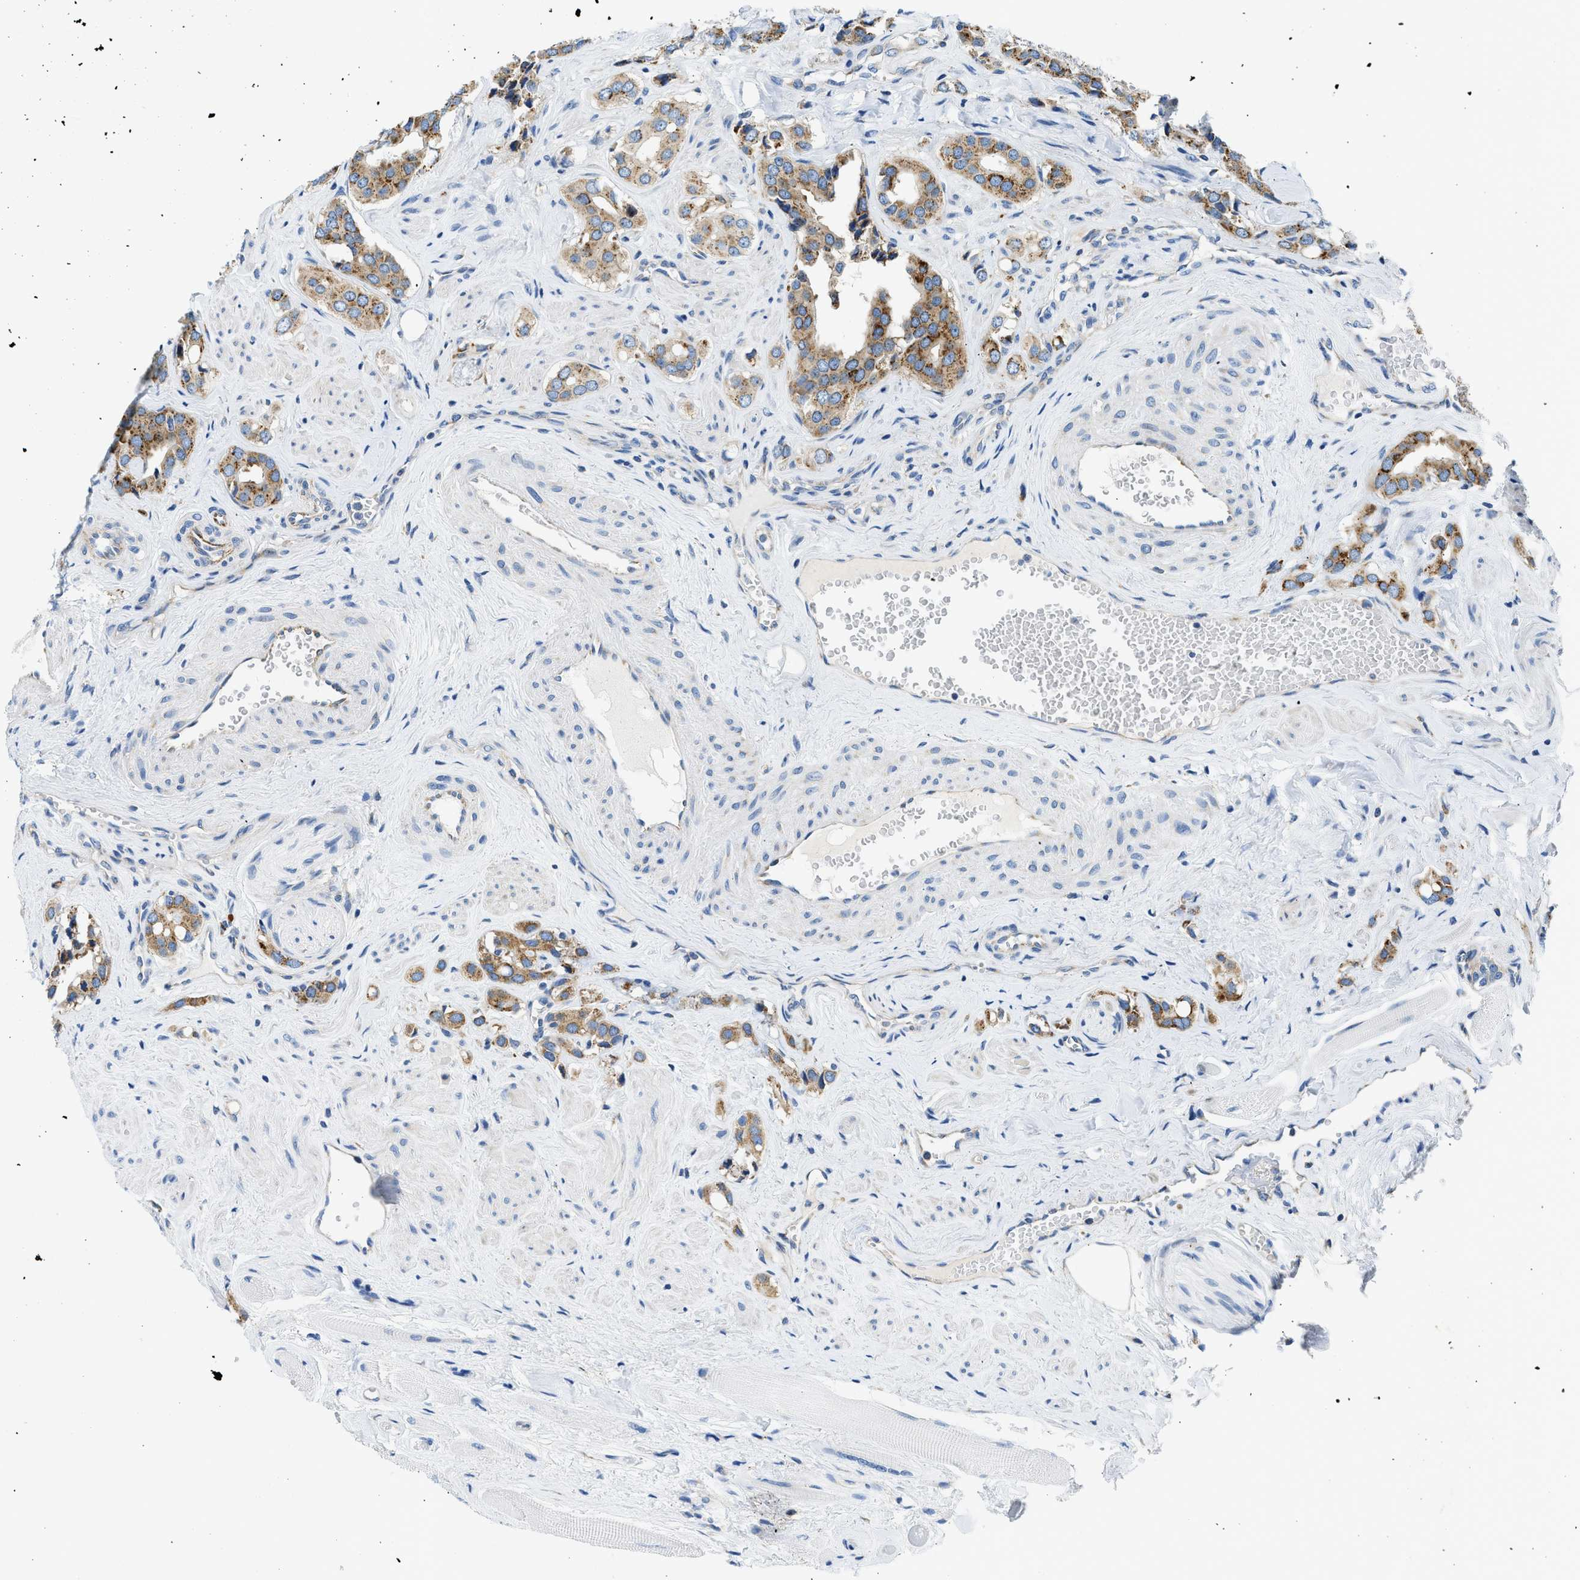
{"staining": {"intensity": "moderate", "quantity": ">75%", "location": "cytoplasmic/membranous"}, "tissue": "prostate cancer", "cell_type": "Tumor cells", "image_type": "cancer", "snomed": [{"axis": "morphology", "description": "Adenocarcinoma, High grade"}, {"axis": "topography", "description": "Prostate"}], "caption": "A high-resolution image shows IHC staining of prostate cancer, which shows moderate cytoplasmic/membranous staining in approximately >75% of tumor cells. (DAB = brown stain, brightfield microscopy at high magnification).", "gene": "CAMKK2", "patient": {"sex": "male", "age": 52}}